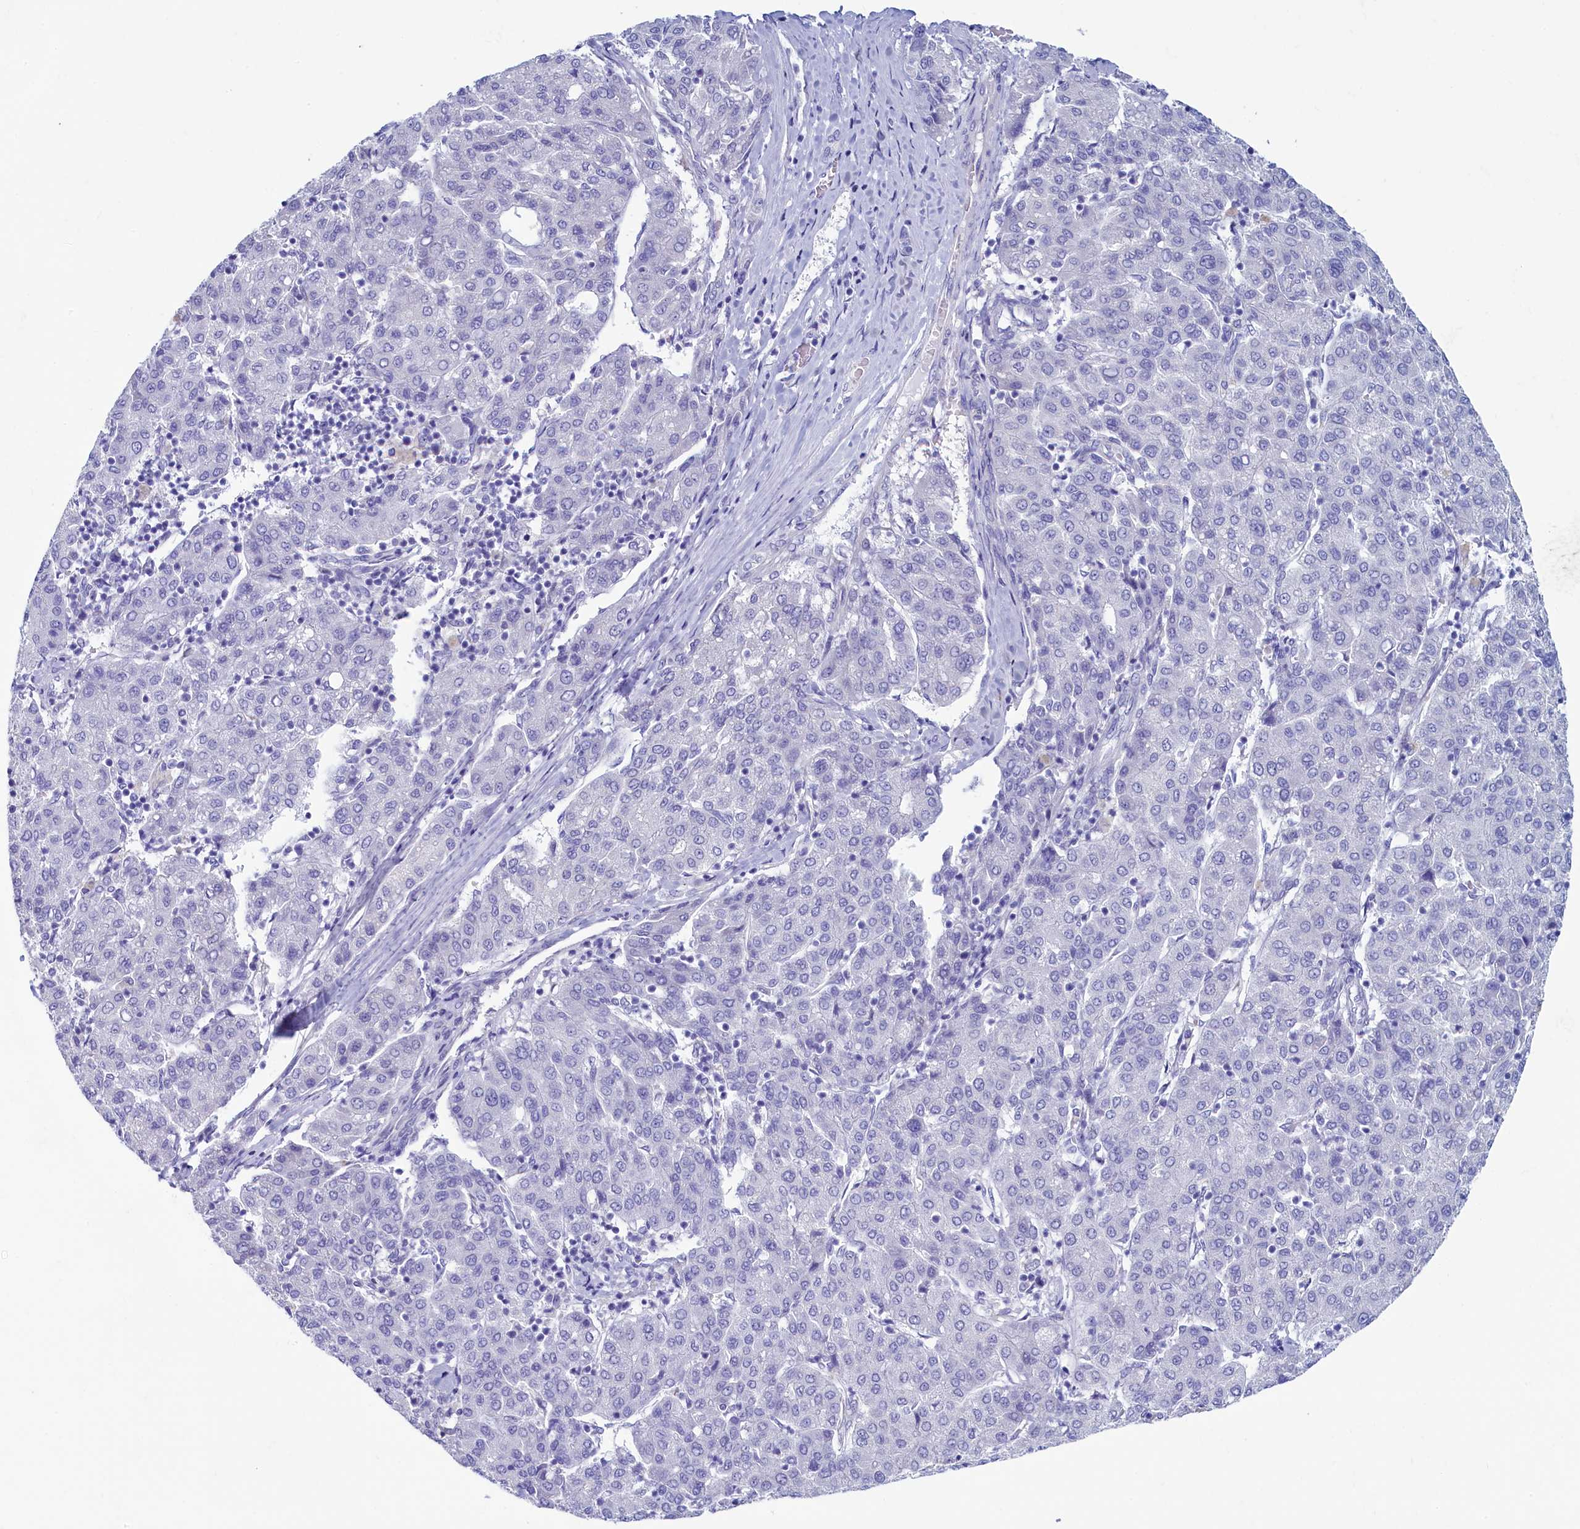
{"staining": {"intensity": "negative", "quantity": "none", "location": "none"}, "tissue": "liver cancer", "cell_type": "Tumor cells", "image_type": "cancer", "snomed": [{"axis": "morphology", "description": "Carcinoma, Hepatocellular, NOS"}, {"axis": "topography", "description": "Liver"}], "caption": "The micrograph displays no staining of tumor cells in liver hepatocellular carcinoma.", "gene": "SKA3", "patient": {"sex": "male", "age": 65}}